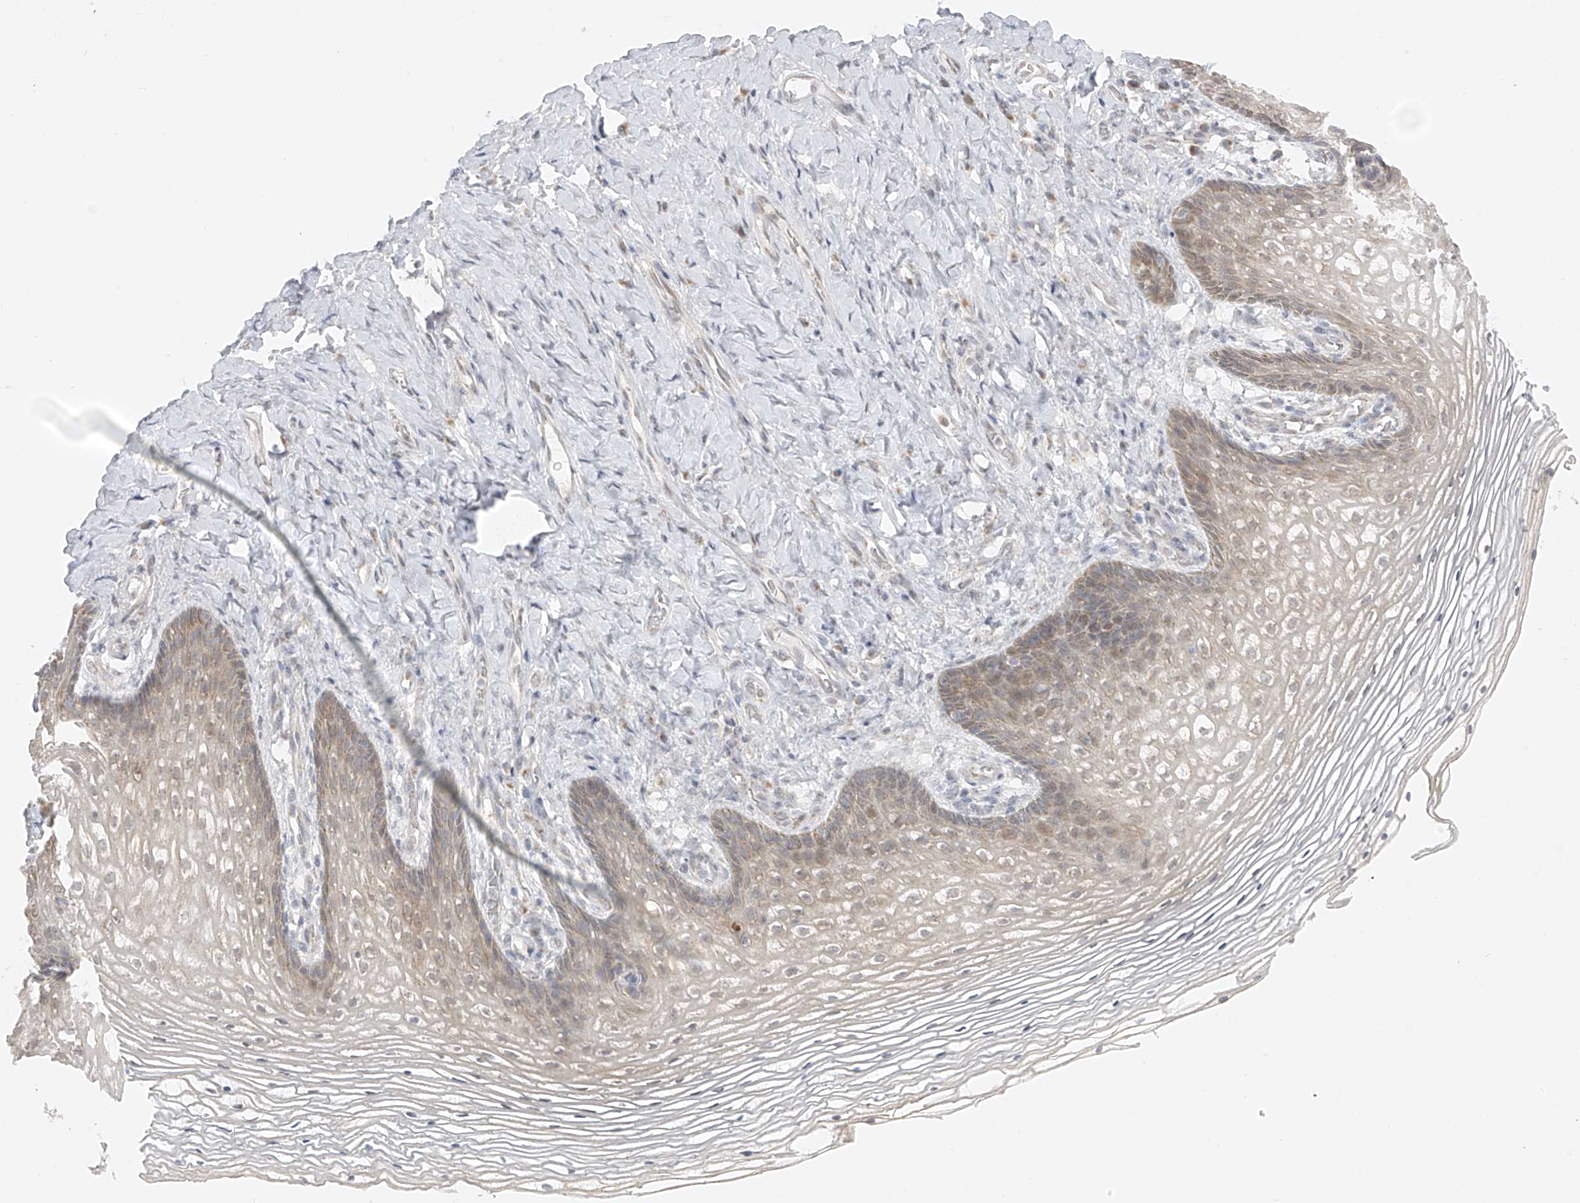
{"staining": {"intensity": "moderate", "quantity": "25%-75%", "location": "cytoplasmic/membranous"}, "tissue": "vagina", "cell_type": "Squamous epithelial cells", "image_type": "normal", "snomed": [{"axis": "morphology", "description": "Normal tissue, NOS"}, {"axis": "topography", "description": "Vagina"}], "caption": "High-power microscopy captured an immunohistochemistry histopathology image of benign vagina, revealing moderate cytoplasmic/membranous expression in about 25%-75% of squamous epithelial cells. The staining is performed using DAB brown chromogen to label protein expression. The nuclei are counter-stained blue using hematoxylin.", "gene": "DYRK1B", "patient": {"sex": "female", "age": 60}}